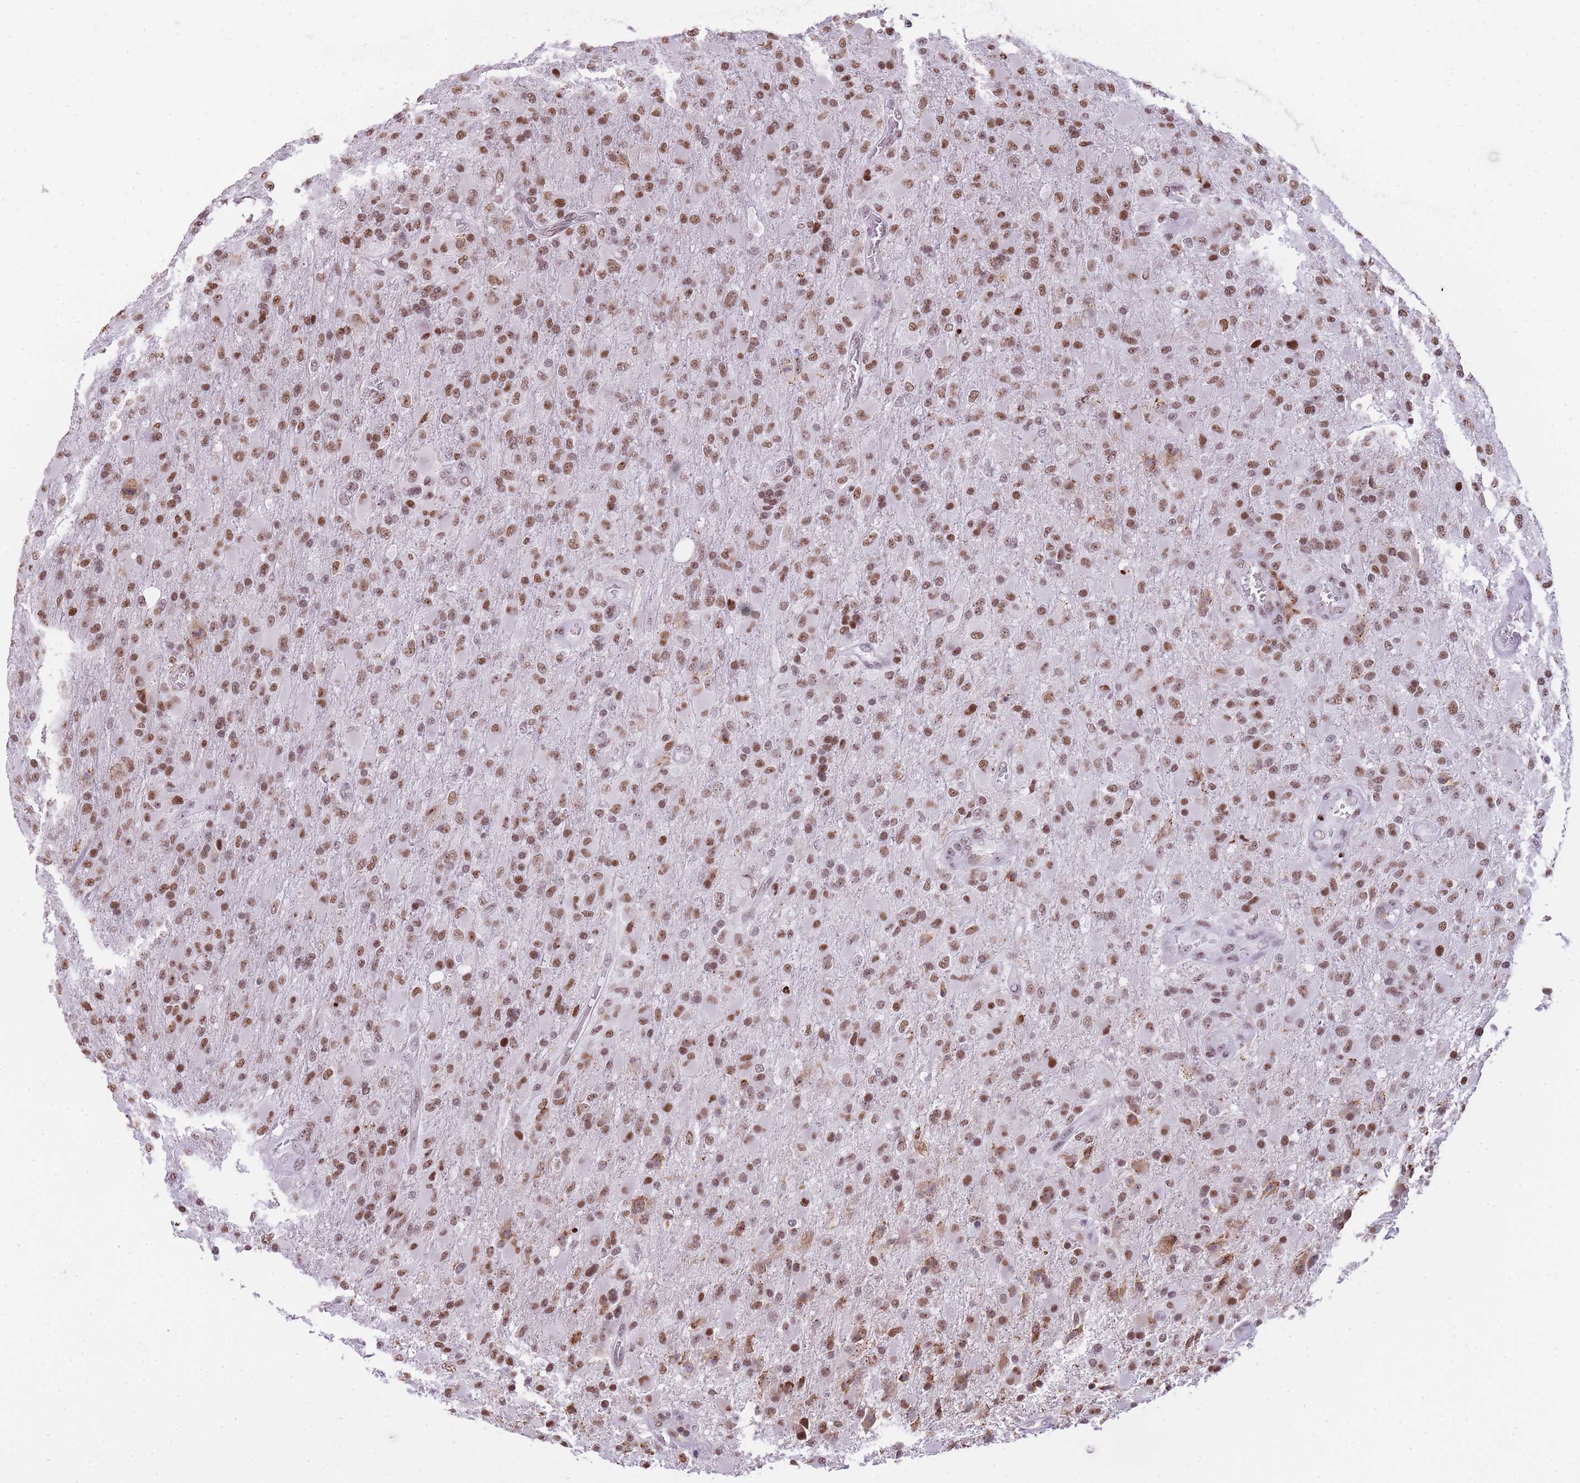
{"staining": {"intensity": "strong", "quantity": ">75%", "location": "nuclear"}, "tissue": "glioma", "cell_type": "Tumor cells", "image_type": "cancer", "snomed": [{"axis": "morphology", "description": "Glioma, malignant, Low grade"}, {"axis": "topography", "description": "Brain"}], "caption": "High-magnification brightfield microscopy of glioma stained with DAB (brown) and counterstained with hematoxylin (blue). tumor cells exhibit strong nuclear positivity is seen in approximately>75% of cells.", "gene": "EVC2", "patient": {"sex": "male", "age": 65}}